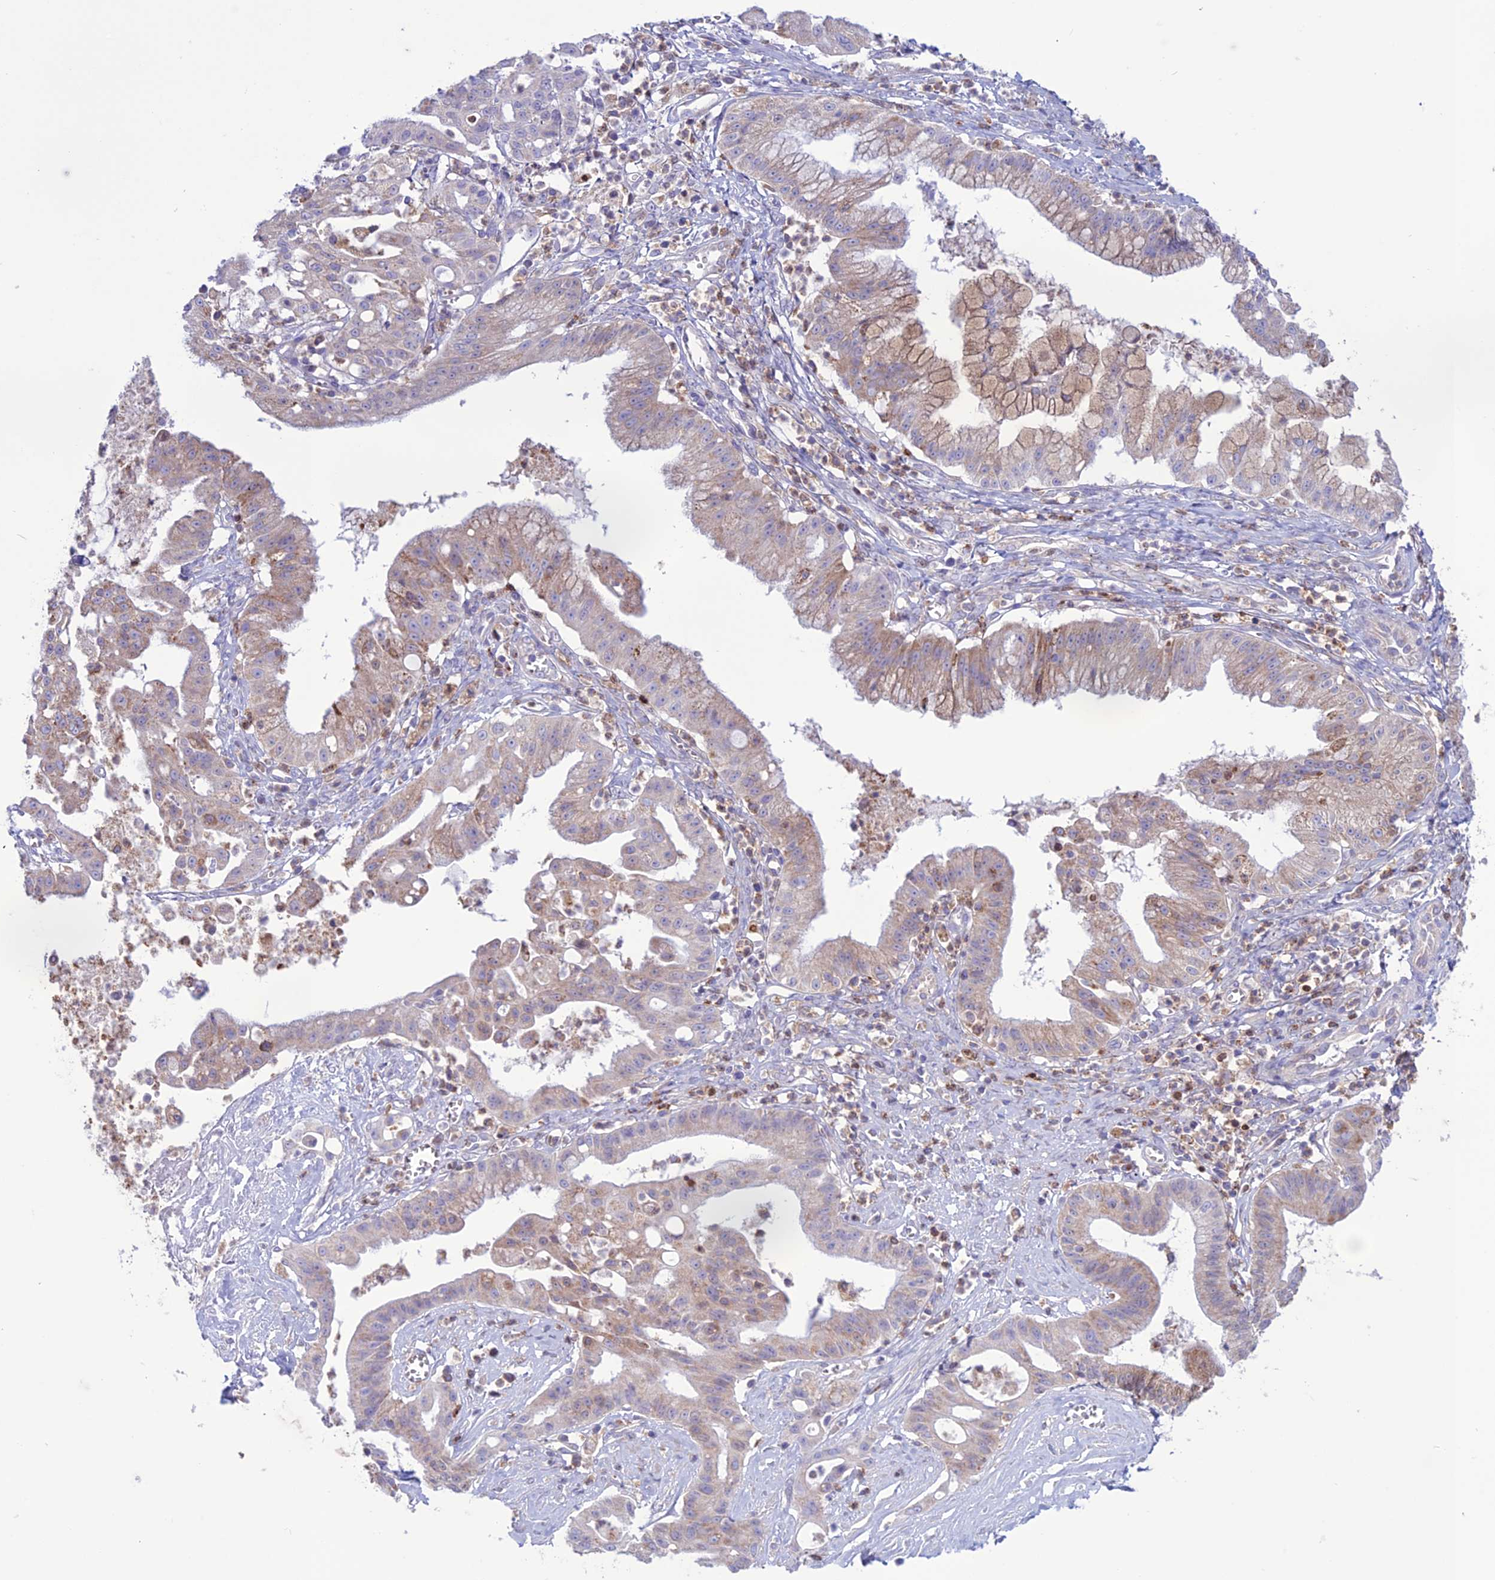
{"staining": {"intensity": "moderate", "quantity": "25%-75%", "location": "cytoplasmic/membranous"}, "tissue": "ovarian cancer", "cell_type": "Tumor cells", "image_type": "cancer", "snomed": [{"axis": "morphology", "description": "Cystadenocarcinoma, mucinous, NOS"}, {"axis": "topography", "description": "Ovary"}], "caption": "Protein staining of ovarian mucinous cystadenocarcinoma tissue shows moderate cytoplasmic/membranous expression in approximately 25%-75% of tumor cells.", "gene": "CLCN7", "patient": {"sex": "female", "age": 70}}